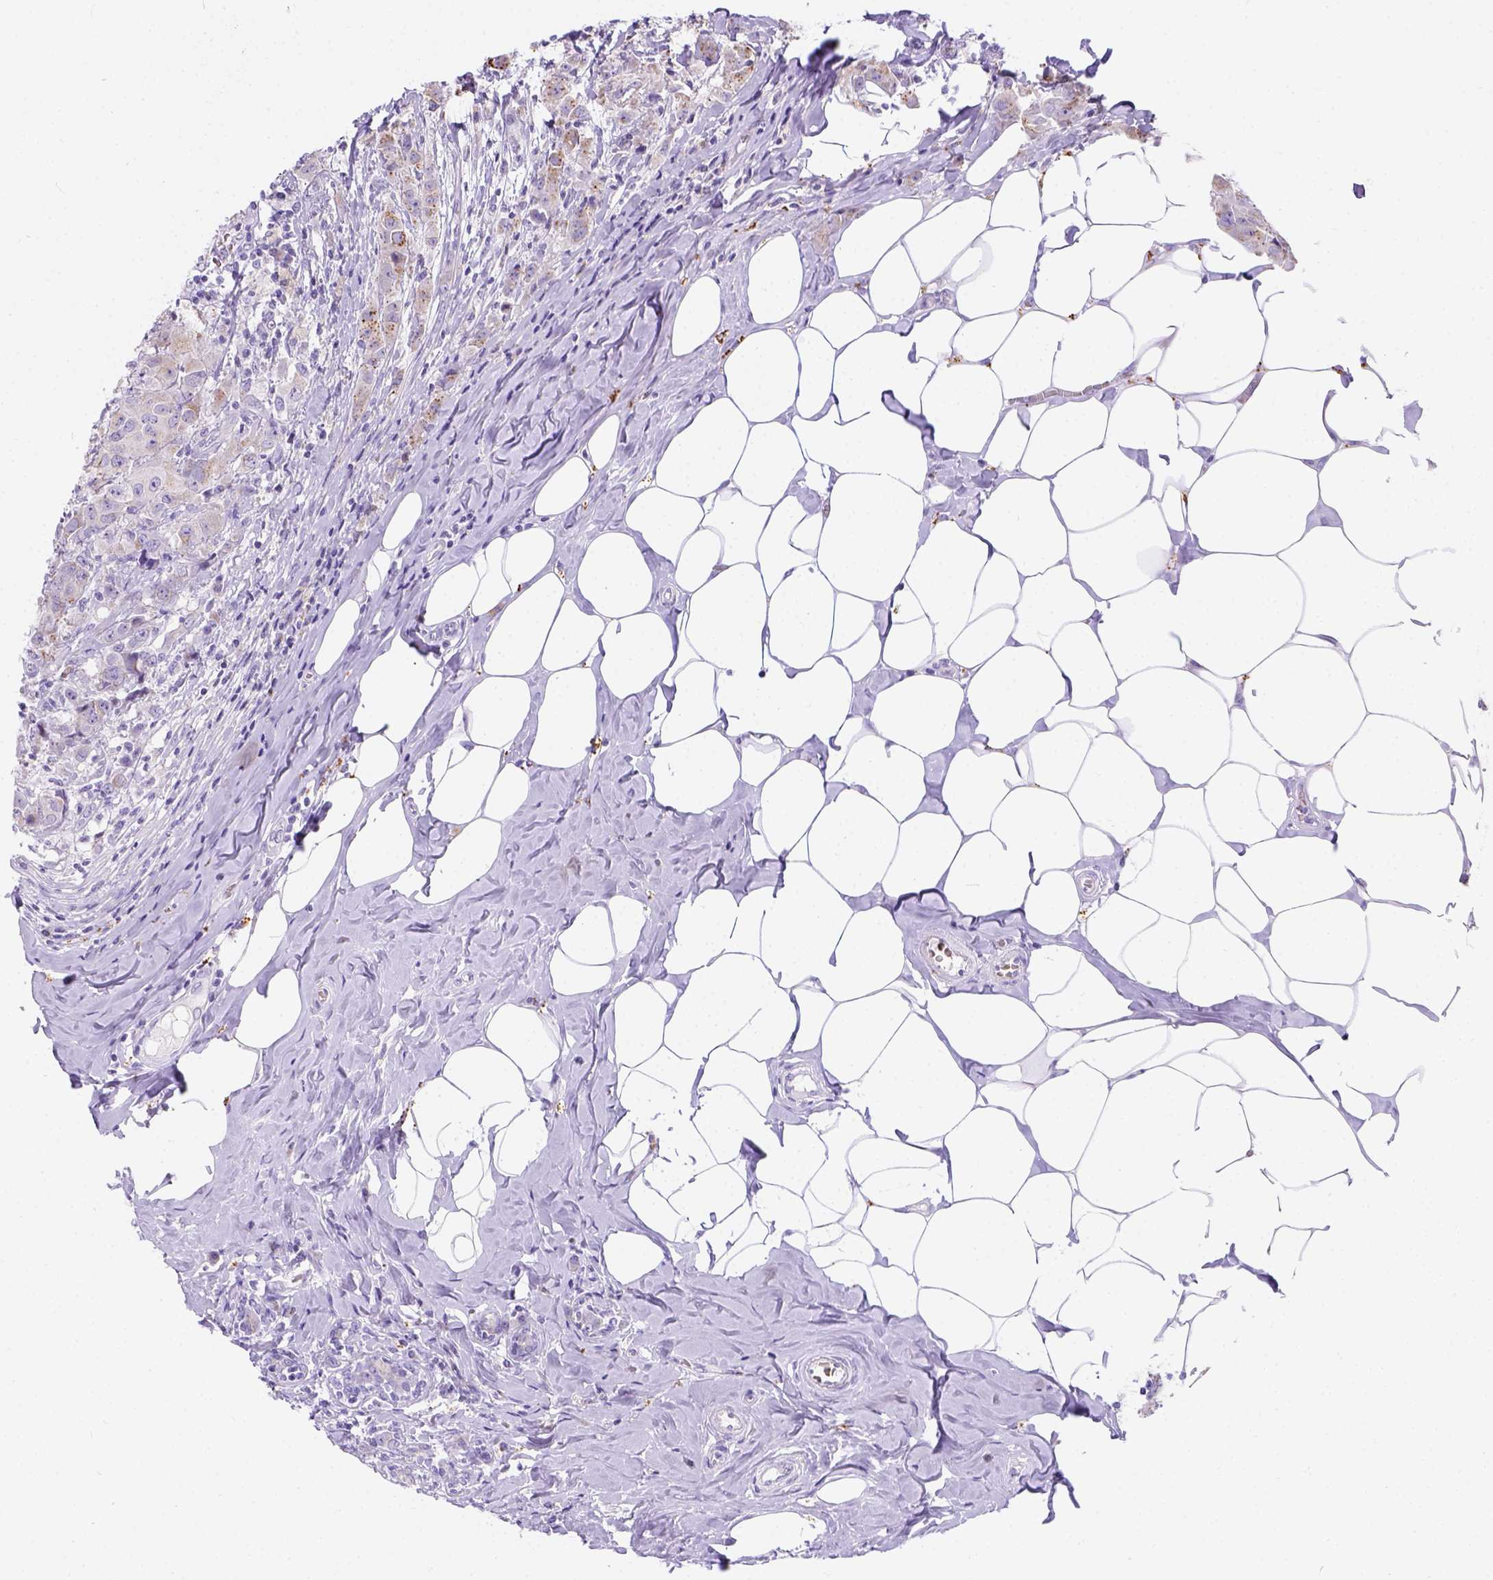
{"staining": {"intensity": "moderate", "quantity": "25%-75%", "location": "cytoplasmic/membranous"}, "tissue": "breast cancer", "cell_type": "Tumor cells", "image_type": "cancer", "snomed": [{"axis": "morphology", "description": "Normal tissue, NOS"}, {"axis": "morphology", "description": "Duct carcinoma"}, {"axis": "topography", "description": "Breast"}], "caption": "Breast cancer was stained to show a protein in brown. There is medium levels of moderate cytoplasmic/membranous expression in about 25%-75% of tumor cells. Nuclei are stained in blue.", "gene": "PHF7", "patient": {"sex": "female", "age": 43}}